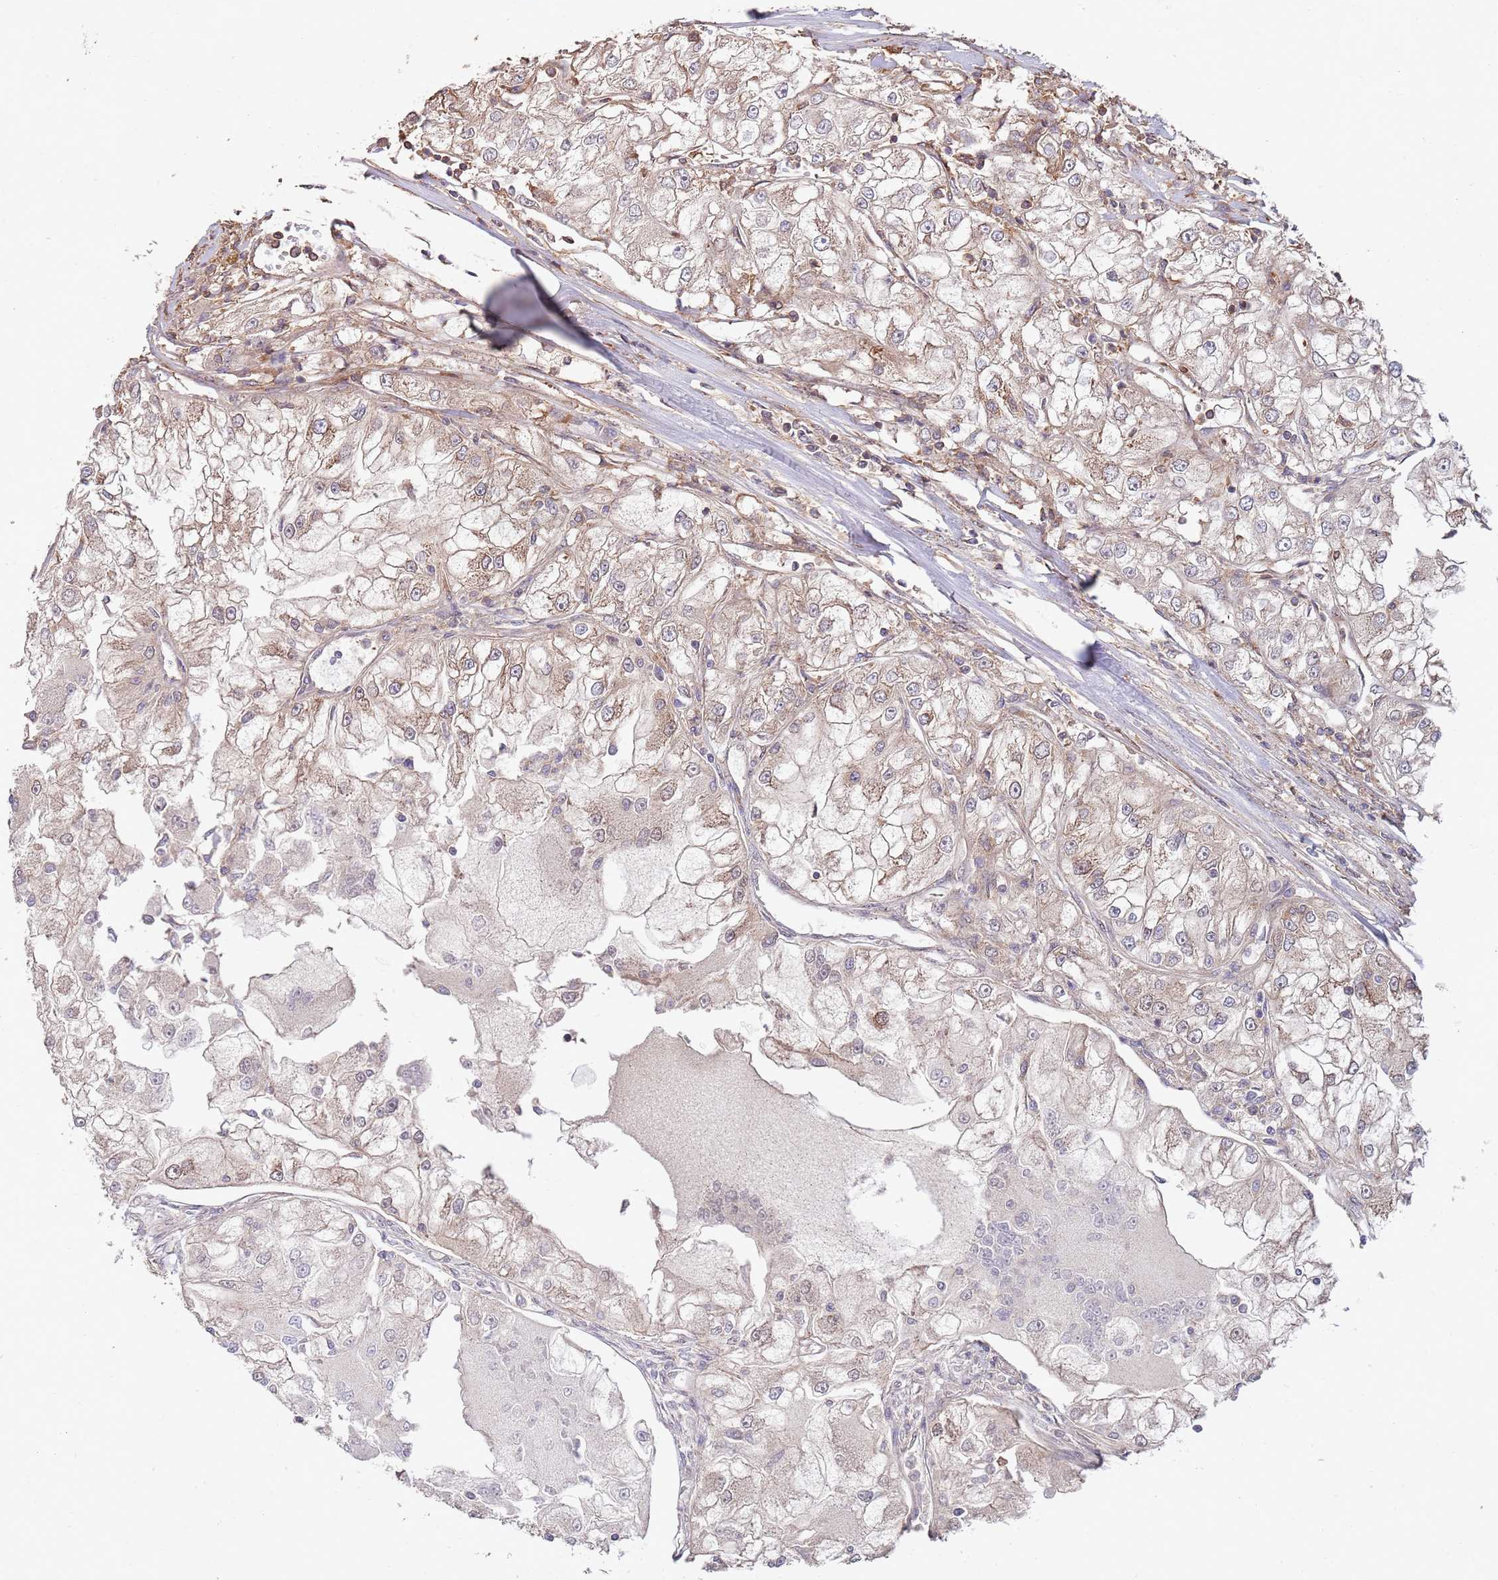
{"staining": {"intensity": "weak", "quantity": ">75%", "location": "cytoplasmic/membranous"}, "tissue": "renal cancer", "cell_type": "Tumor cells", "image_type": "cancer", "snomed": [{"axis": "morphology", "description": "Adenocarcinoma, NOS"}, {"axis": "topography", "description": "Kidney"}], "caption": "Immunohistochemical staining of adenocarcinoma (renal) reveals low levels of weak cytoplasmic/membranous protein expression in approximately >75% of tumor cells. The protein of interest is shown in brown color, while the nuclei are stained blue.", "gene": "RNF19B", "patient": {"sex": "female", "age": 72}}